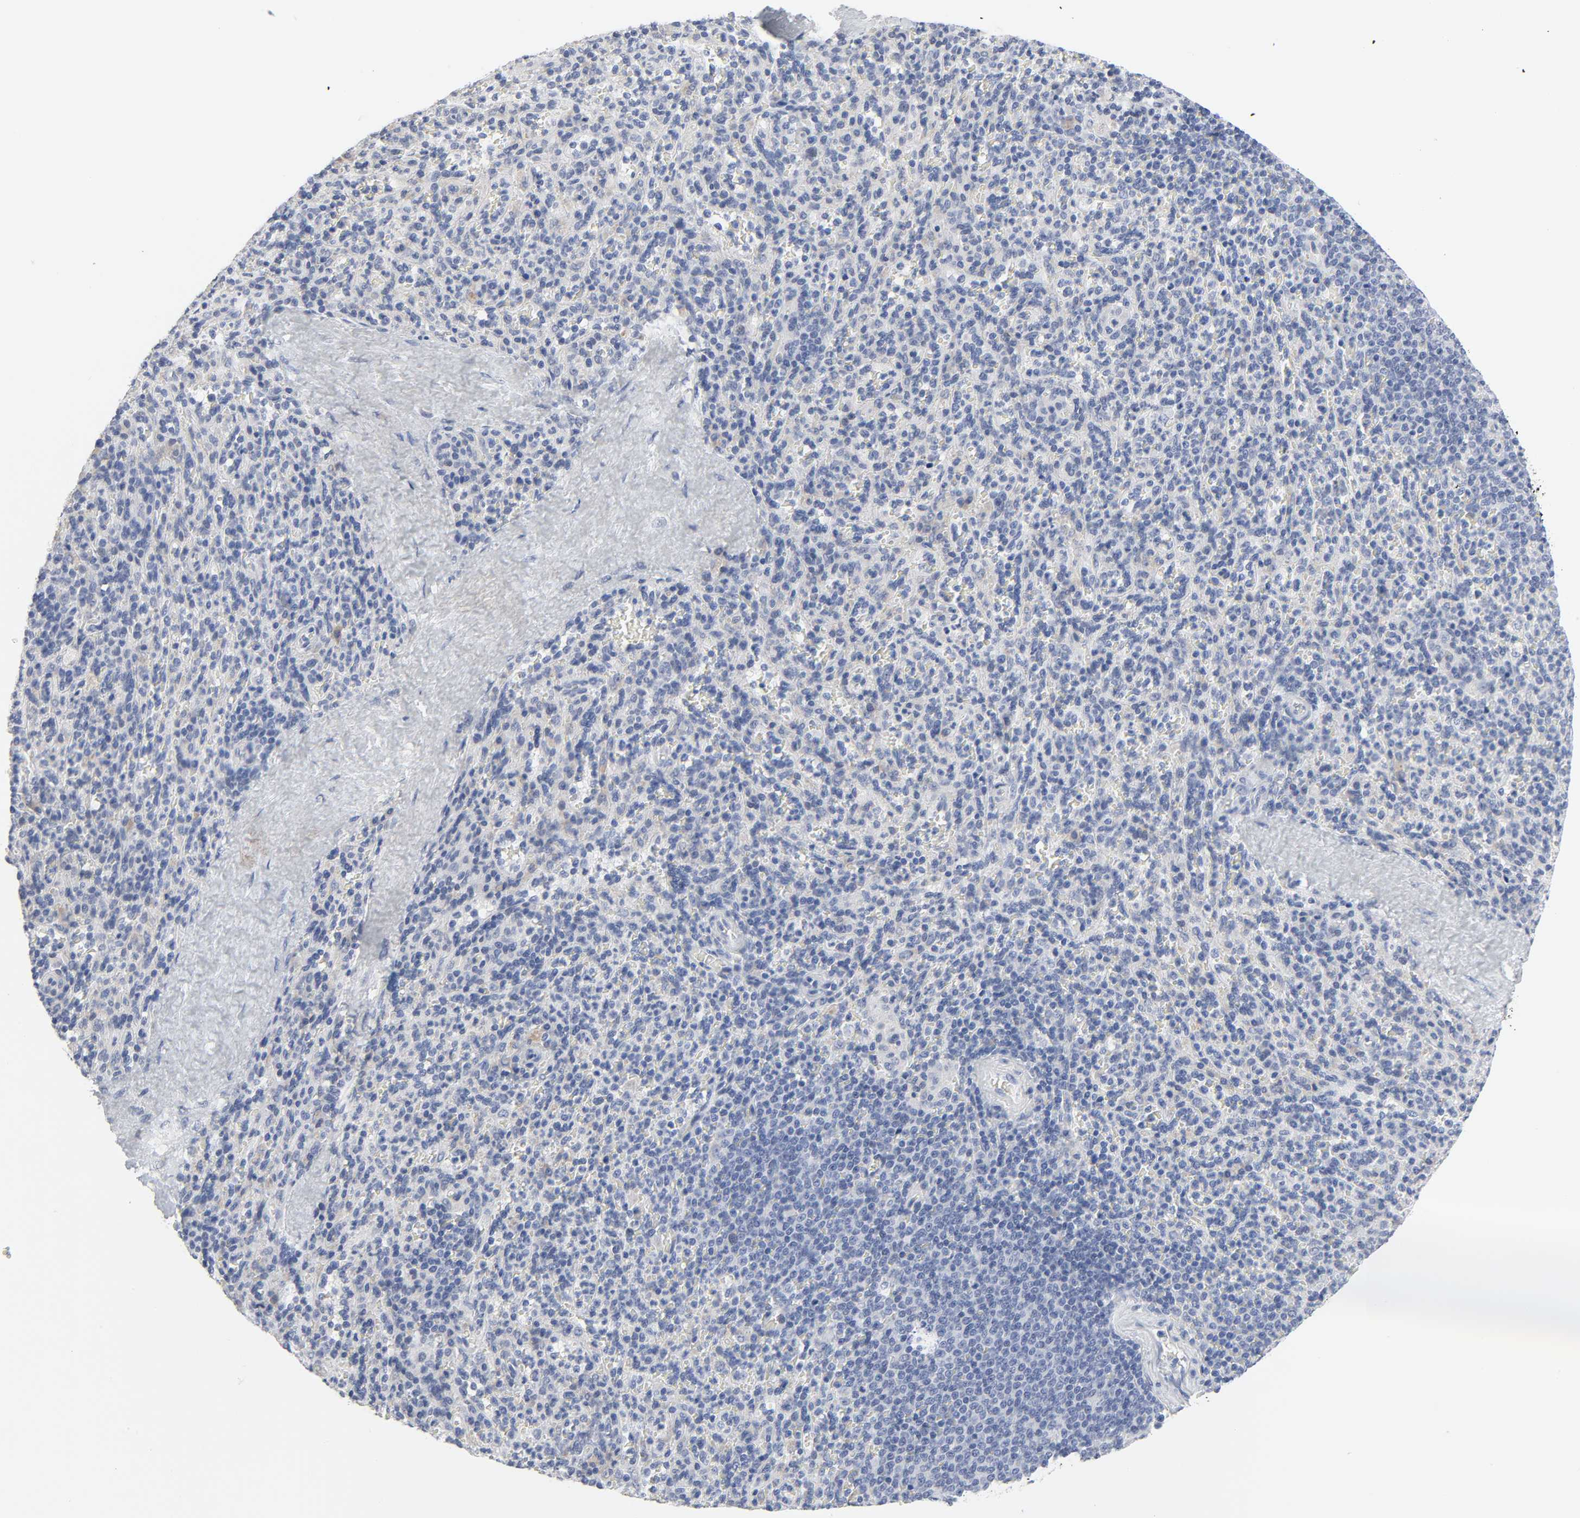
{"staining": {"intensity": "negative", "quantity": "none", "location": "none"}, "tissue": "spleen", "cell_type": "Cells in red pulp", "image_type": "normal", "snomed": [{"axis": "morphology", "description": "Normal tissue, NOS"}, {"axis": "topography", "description": "Spleen"}], "caption": "Micrograph shows no significant protein positivity in cells in red pulp of unremarkable spleen.", "gene": "SALL2", "patient": {"sex": "male", "age": 36}}